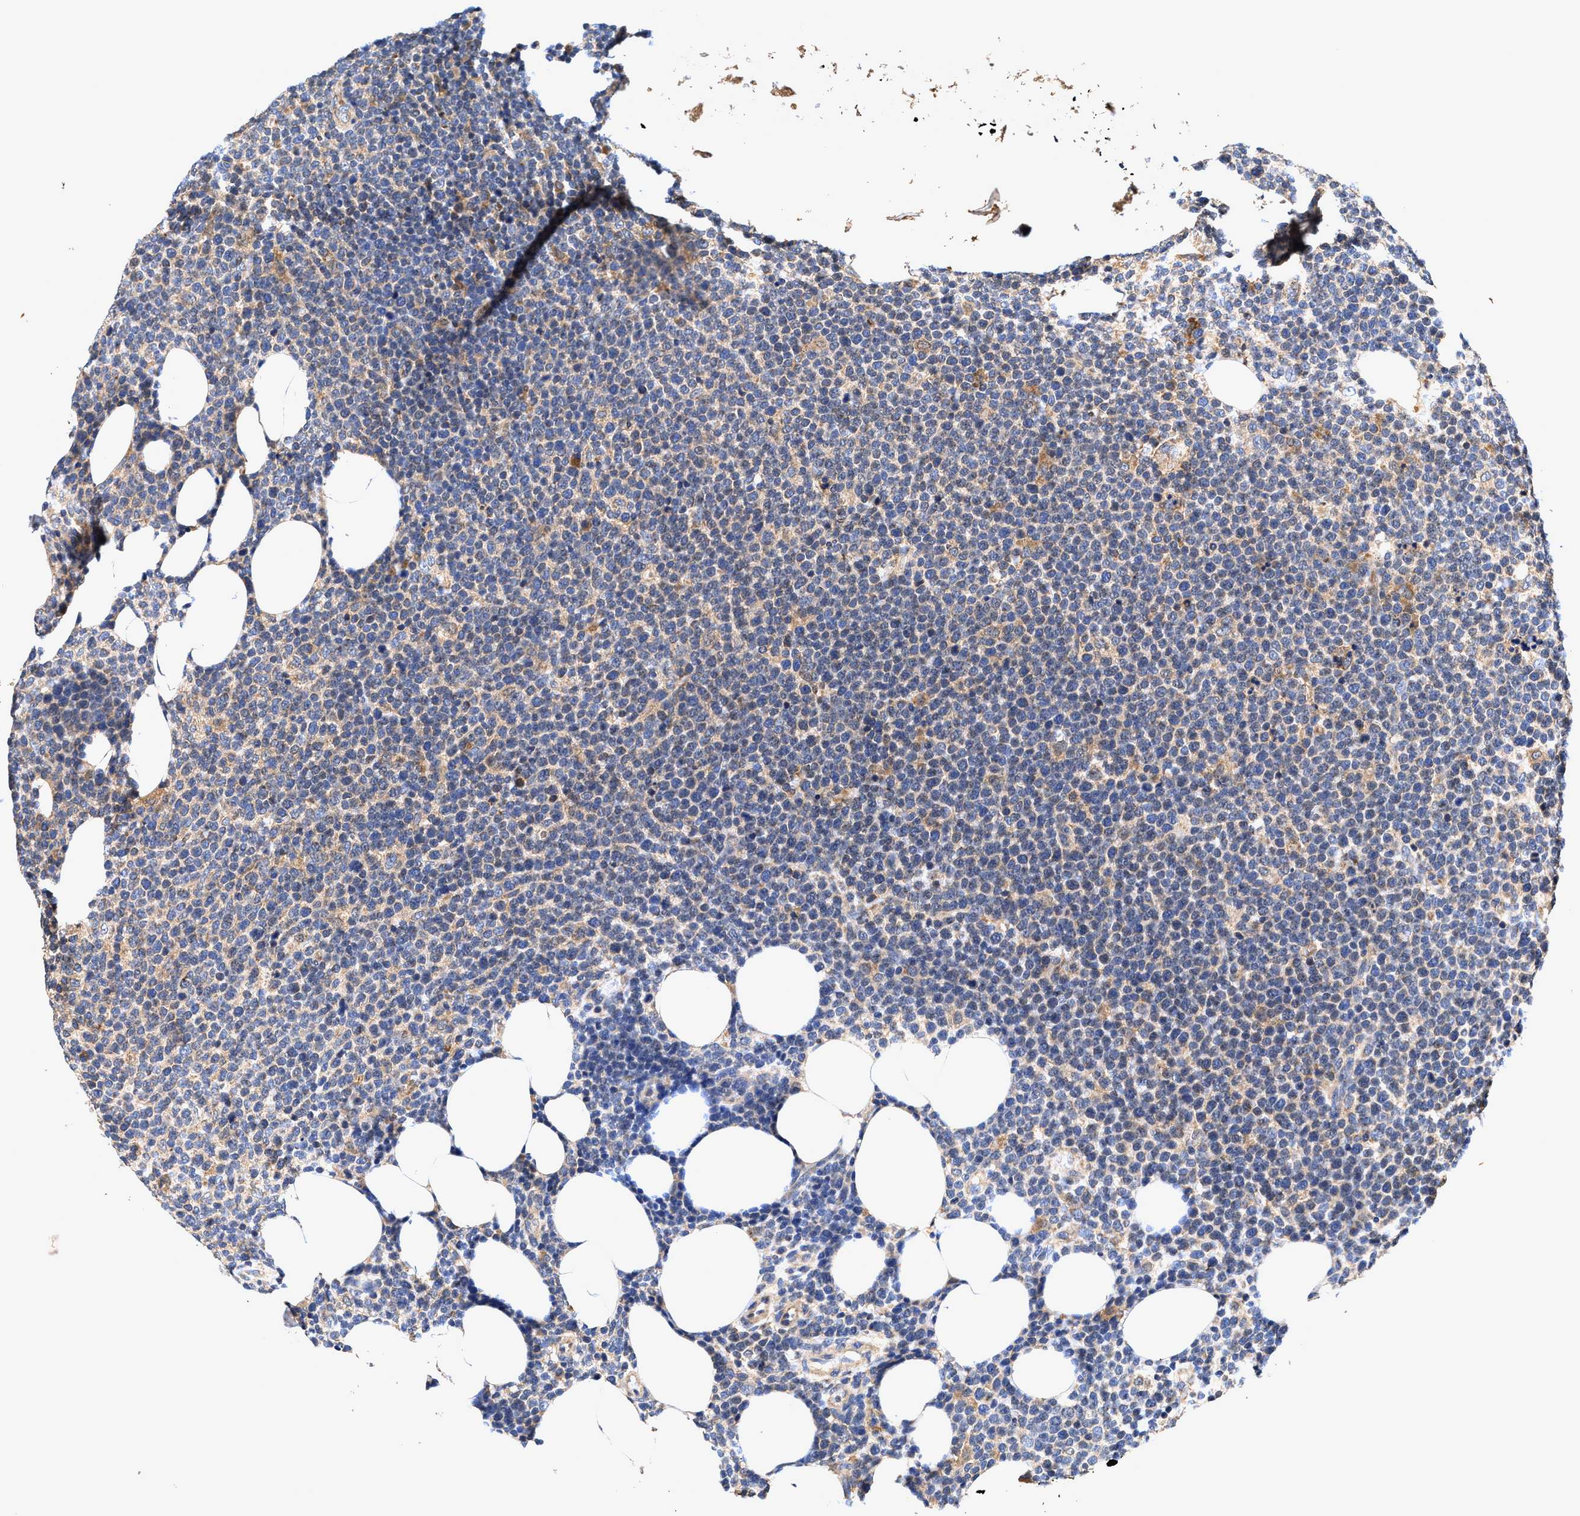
{"staining": {"intensity": "negative", "quantity": "none", "location": "none"}, "tissue": "lymphoma", "cell_type": "Tumor cells", "image_type": "cancer", "snomed": [{"axis": "morphology", "description": "Malignant lymphoma, non-Hodgkin's type, High grade"}, {"axis": "topography", "description": "Lymph node"}], "caption": "Immunohistochemistry (IHC) image of human malignant lymphoma, non-Hodgkin's type (high-grade) stained for a protein (brown), which displays no positivity in tumor cells.", "gene": "EFNA4", "patient": {"sex": "male", "age": 61}}